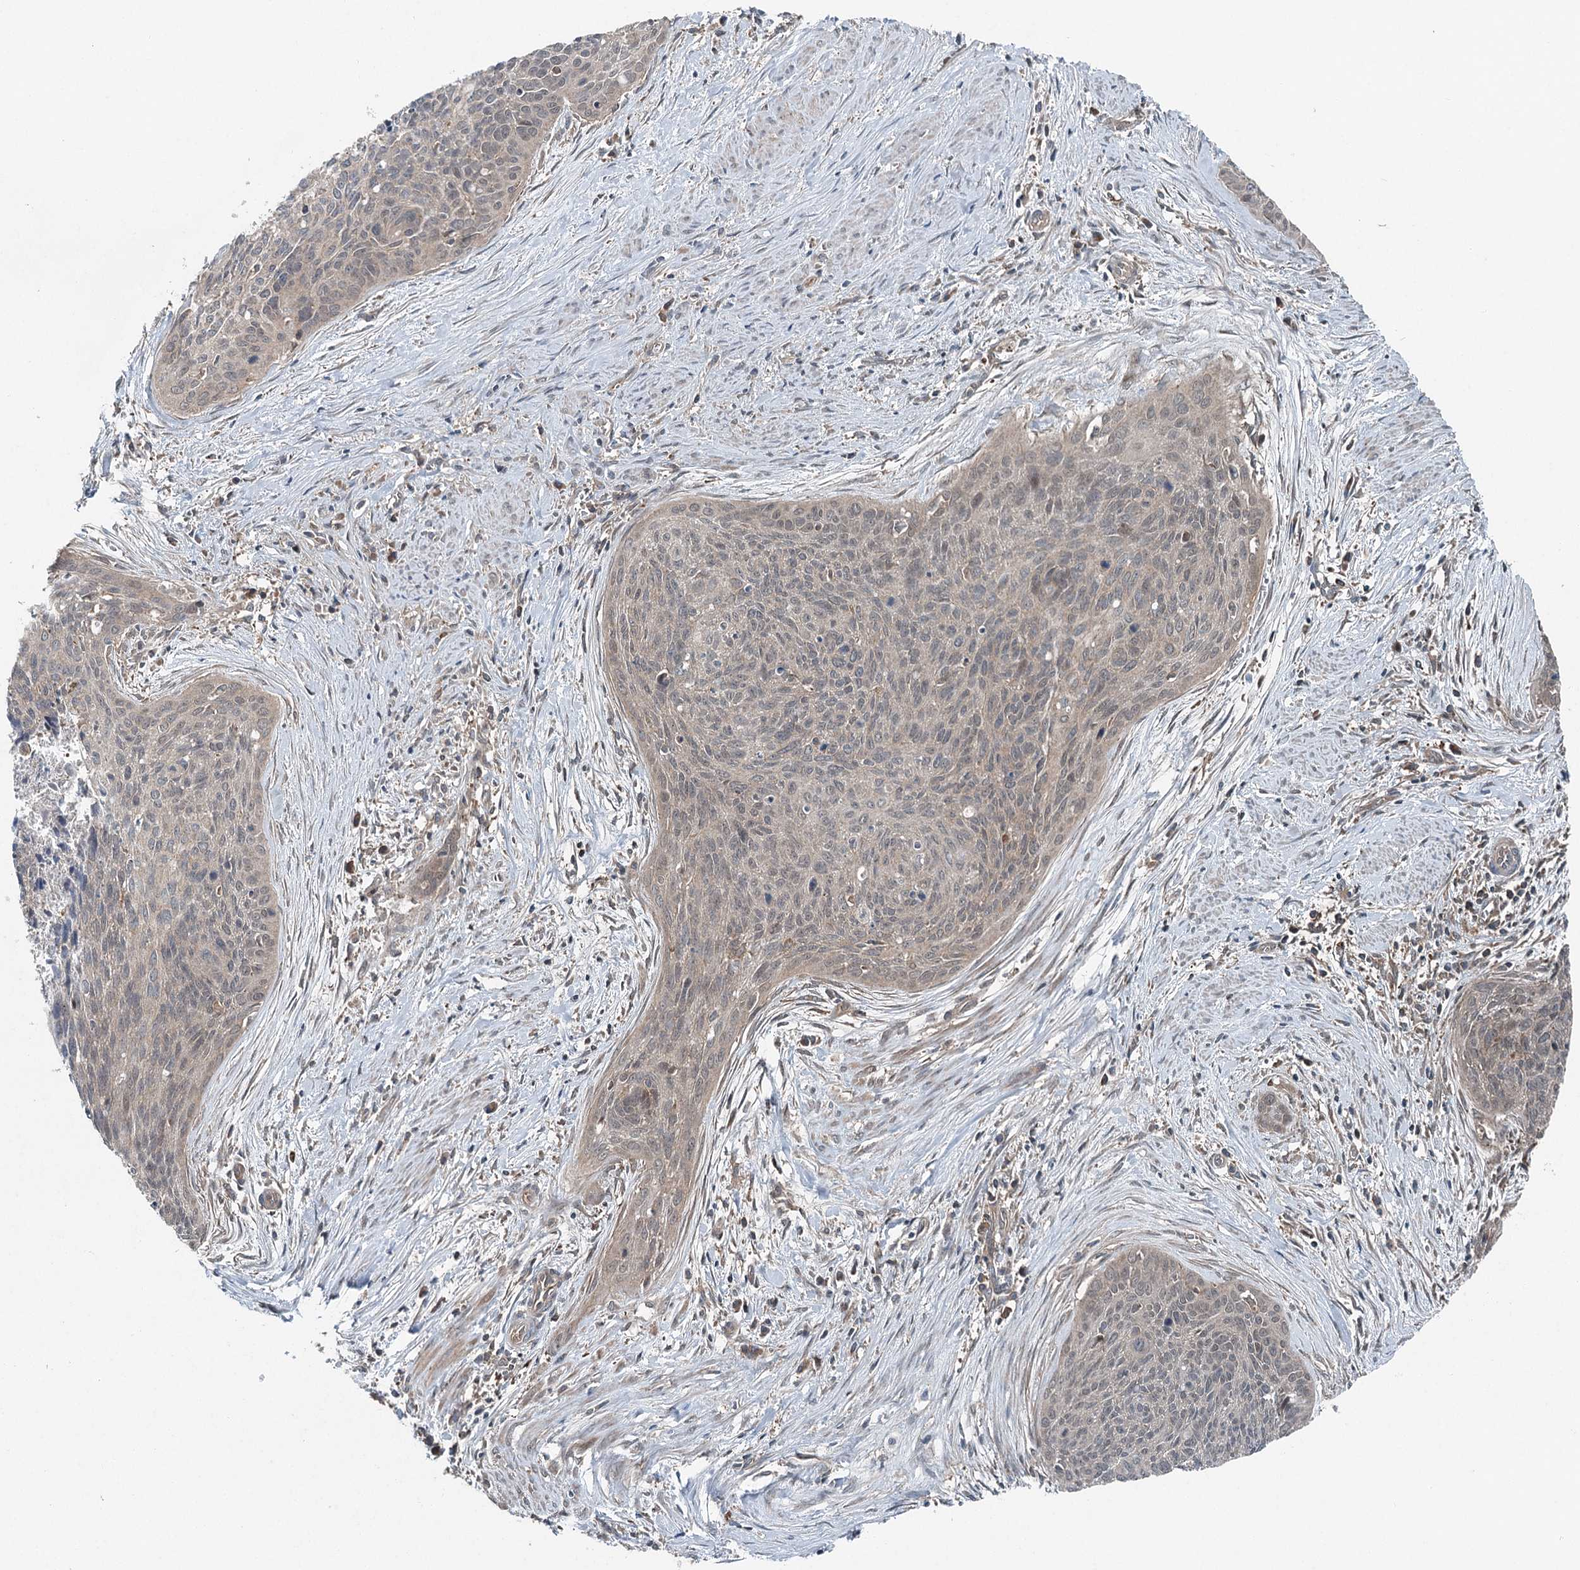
{"staining": {"intensity": "negative", "quantity": "none", "location": "none"}, "tissue": "cervical cancer", "cell_type": "Tumor cells", "image_type": "cancer", "snomed": [{"axis": "morphology", "description": "Squamous cell carcinoma, NOS"}, {"axis": "topography", "description": "Cervix"}], "caption": "Tumor cells are negative for protein expression in human cervical squamous cell carcinoma.", "gene": "SKIC3", "patient": {"sex": "female", "age": 55}}